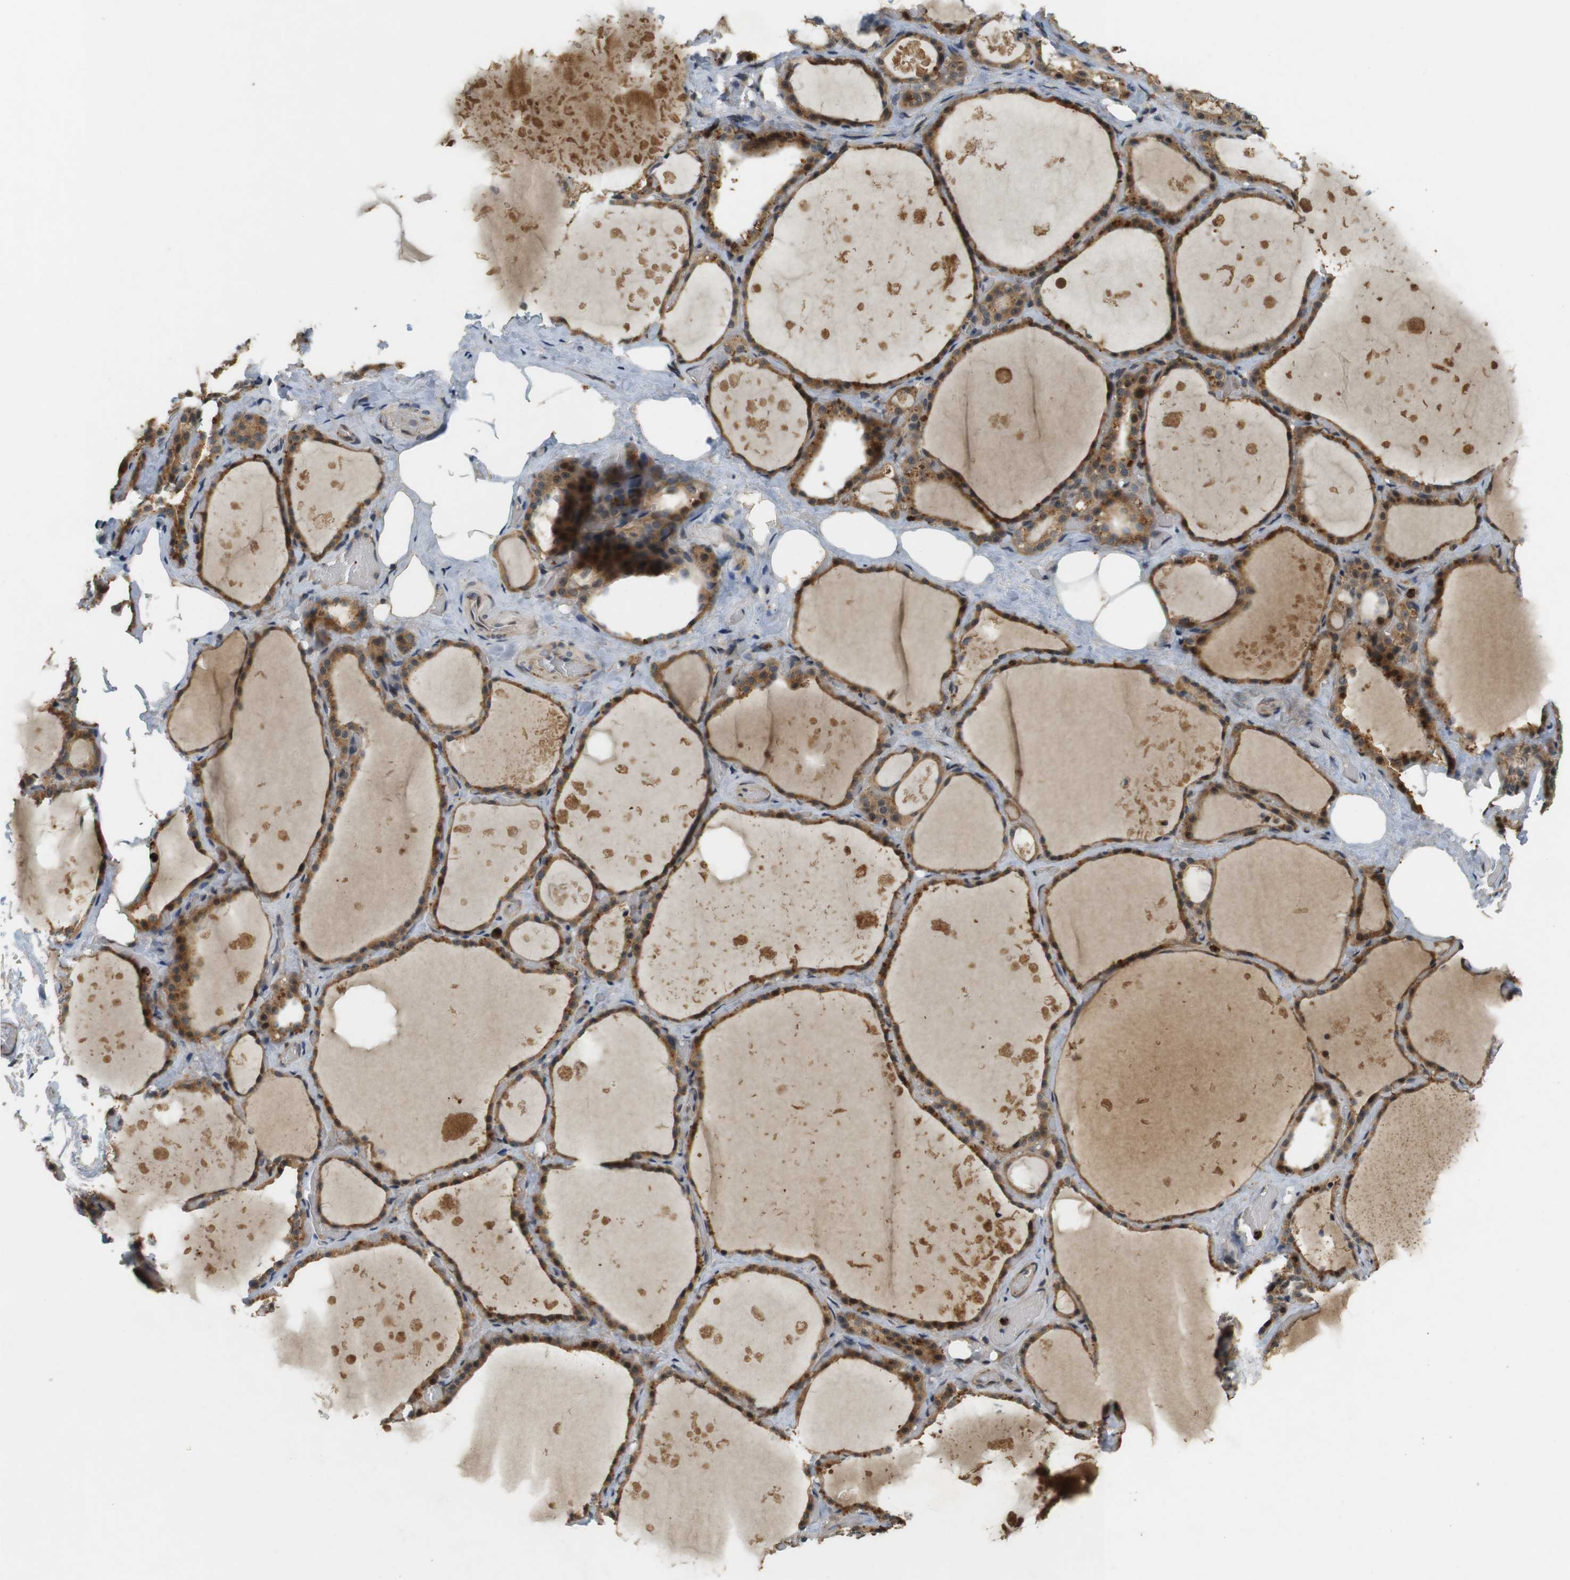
{"staining": {"intensity": "strong", "quantity": ">75%", "location": "cytoplasmic/membranous"}, "tissue": "thyroid gland", "cell_type": "Glandular cells", "image_type": "normal", "snomed": [{"axis": "morphology", "description": "Normal tissue, NOS"}, {"axis": "topography", "description": "Thyroid gland"}], "caption": "Immunohistochemistry image of normal thyroid gland: thyroid gland stained using IHC shows high levels of strong protein expression localized specifically in the cytoplasmic/membranous of glandular cells, appearing as a cytoplasmic/membranous brown color.", "gene": "TMX3", "patient": {"sex": "male", "age": 61}}